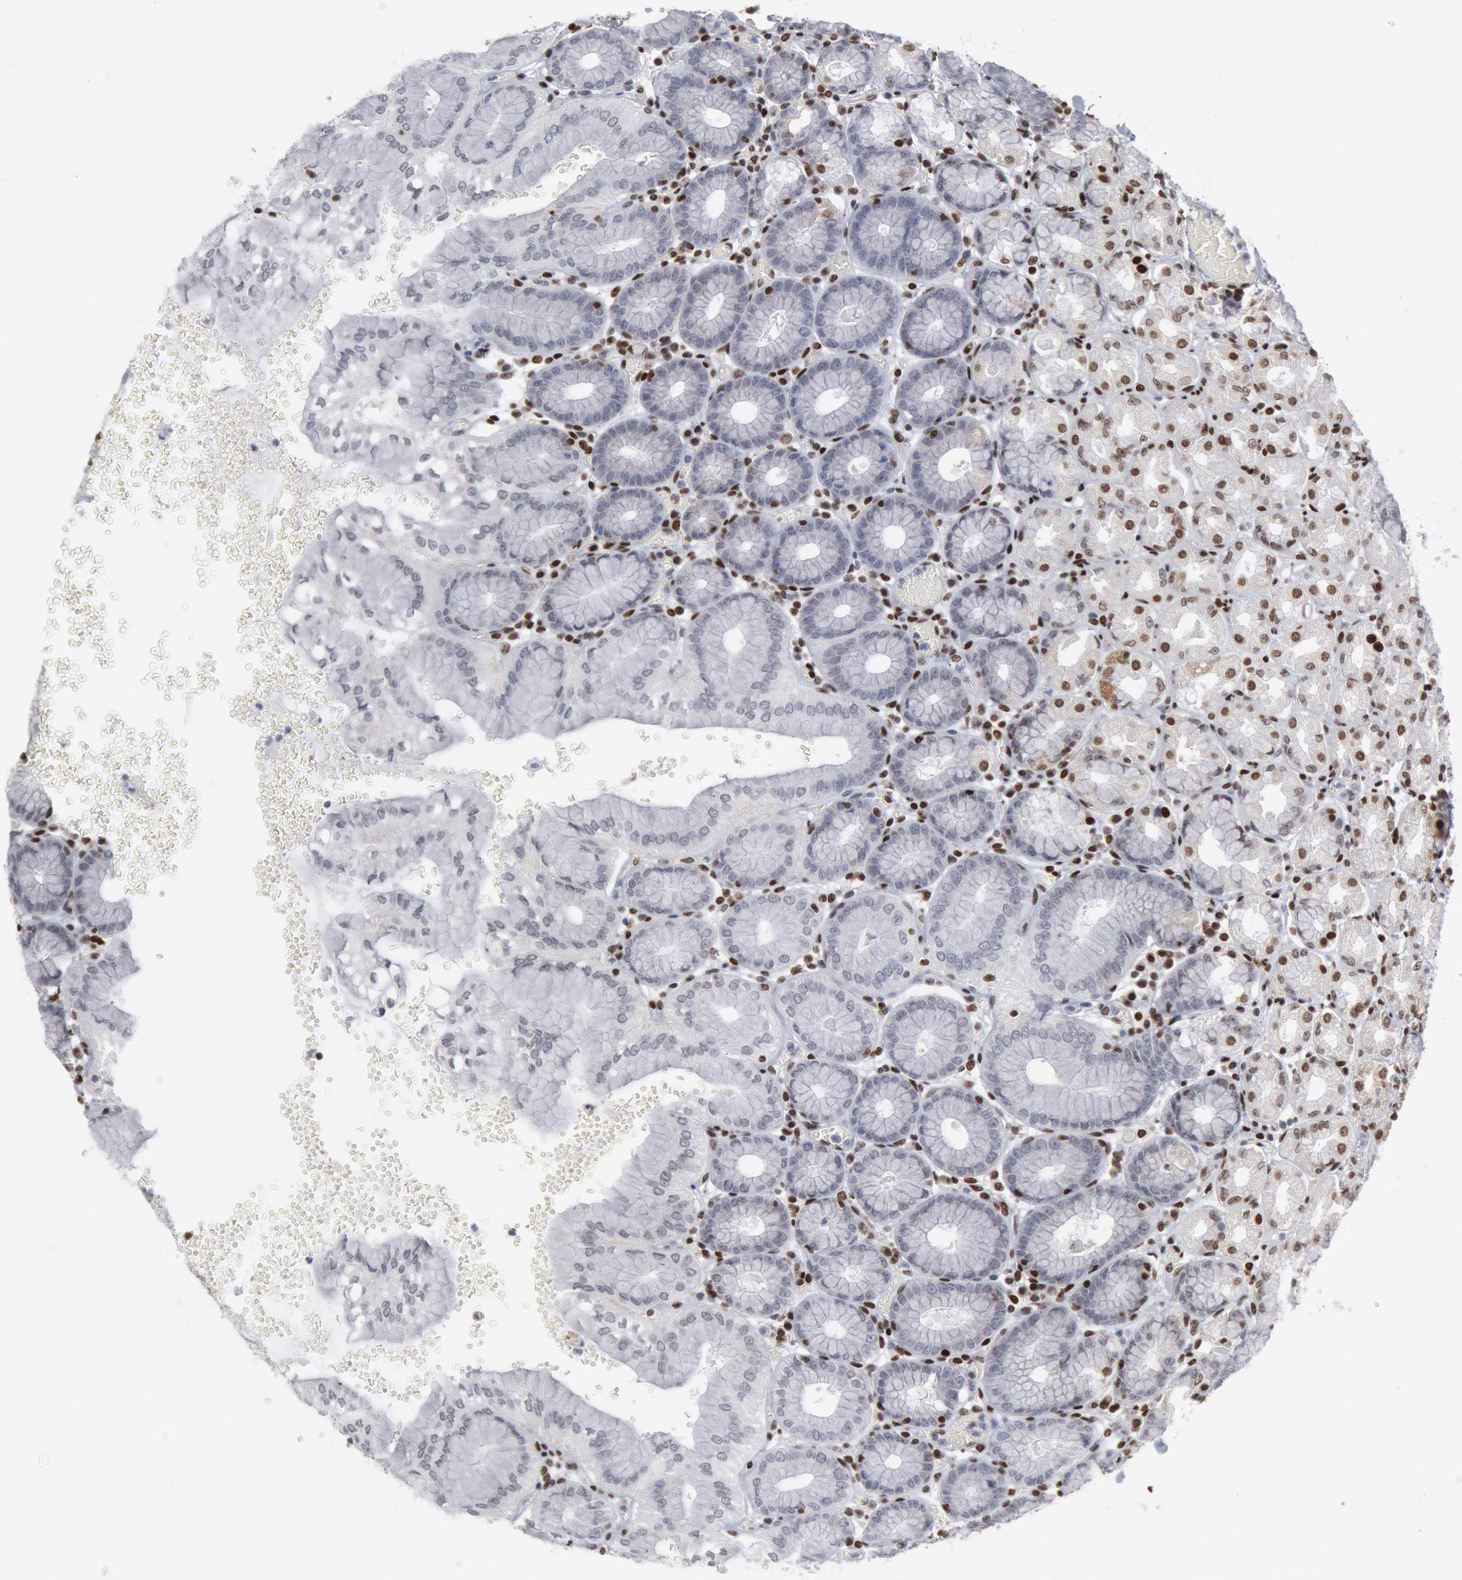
{"staining": {"intensity": "weak", "quantity": "<25%", "location": "nuclear"}, "tissue": "stomach", "cell_type": "Glandular cells", "image_type": "normal", "snomed": [{"axis": "morphology", "description": "Normal tissue, NOS"}, {"axis": "topography", "description": "Stomach, upper"}, {"axis": "topography", "description": "Stomach"}], "caption": "Glandular cells are negative for protein expression in unremarkable human stomach. (IHC, brightfield microscopy, high magnification).", "gene": "MECP2", "patient": {"sex": "male", "age": 76}}